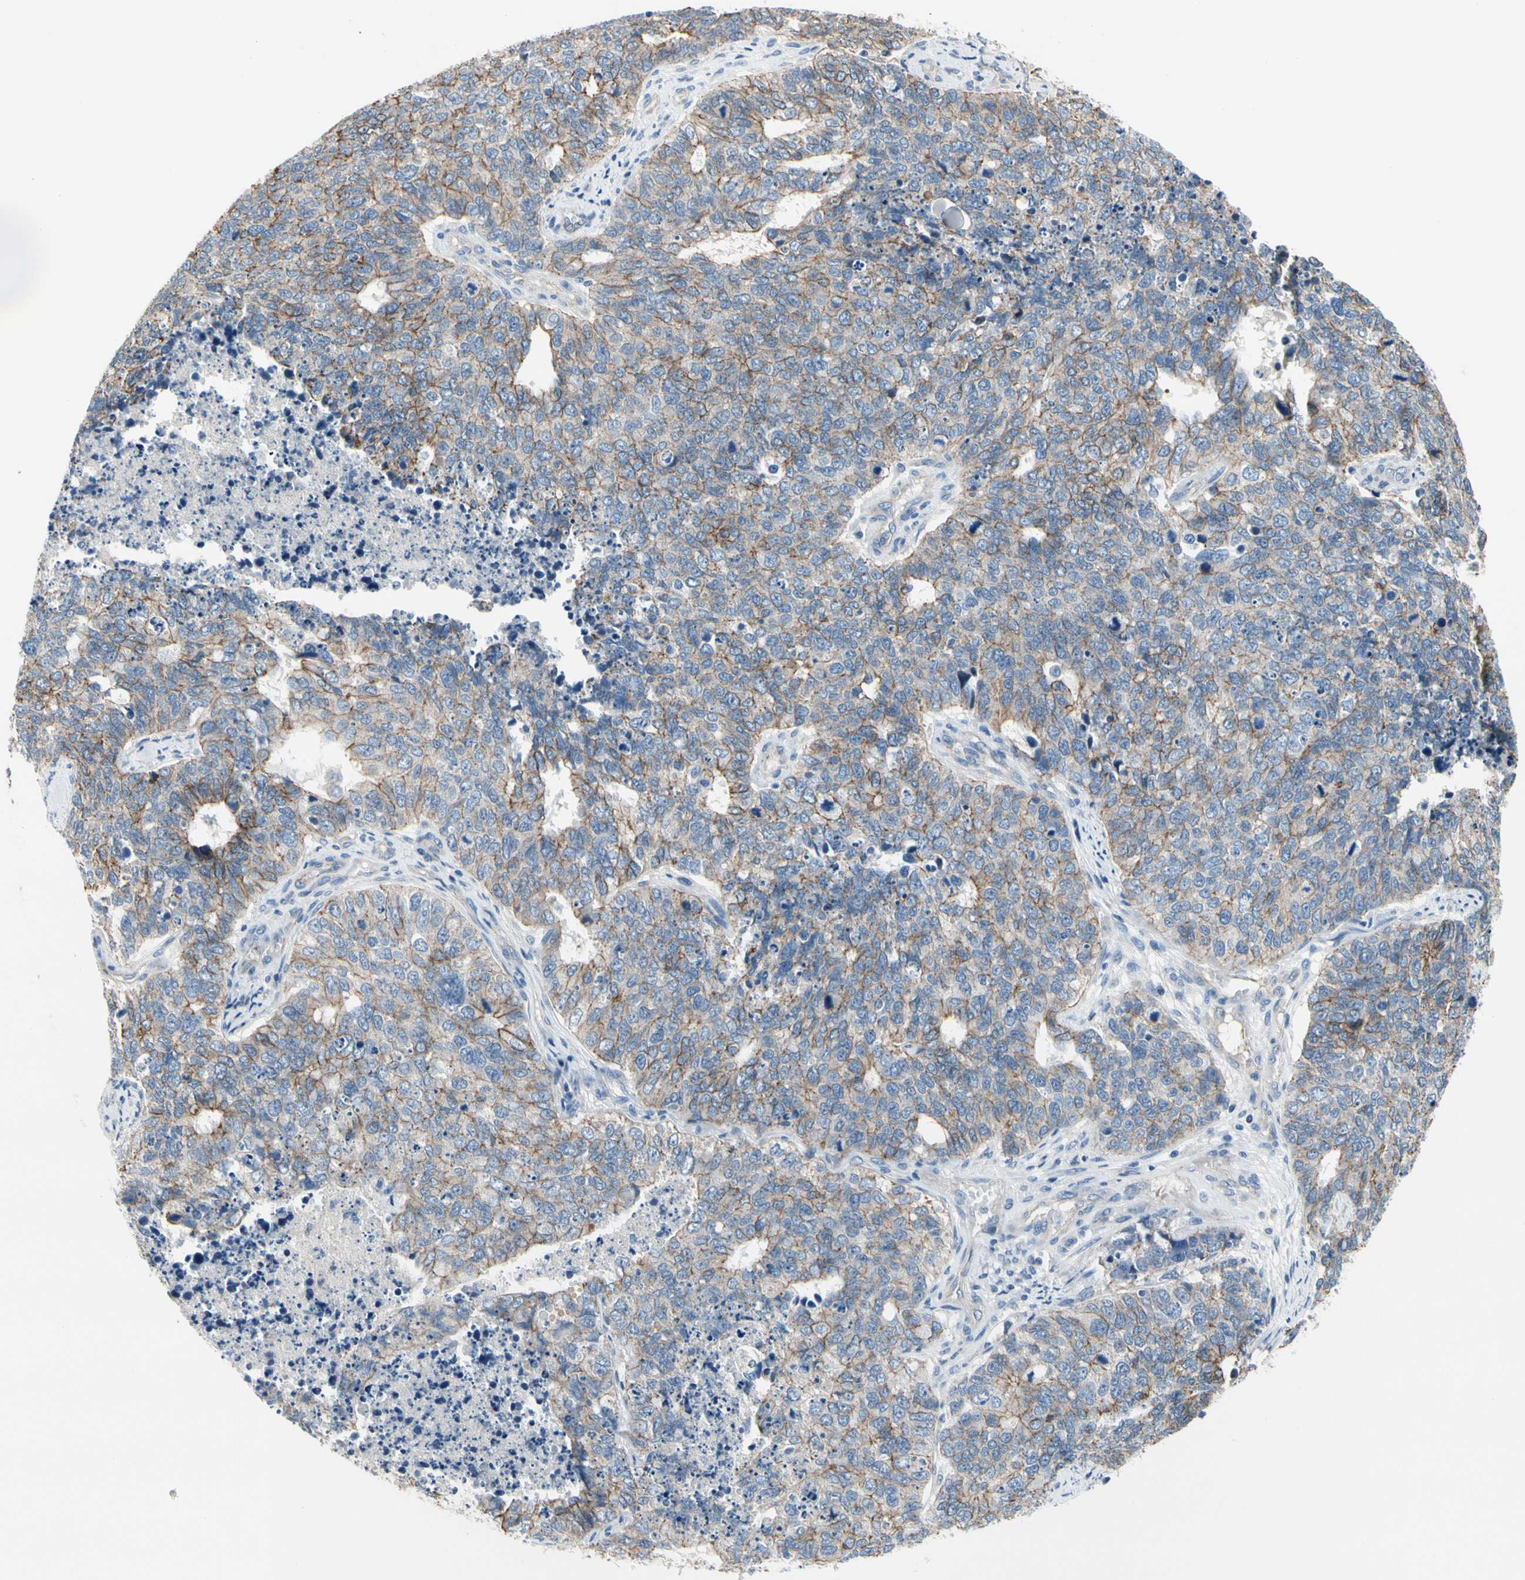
{"staining": {"intensity": "weak", "quantity": "25%-75%", "location": "cytoplasmic/membranous"}, "tissue": "cervical cancer", "cell_type": "Tumor cells", "image_type": "cancer", "snomed": [{"axis": "morphology", "description": "Squamous cell carcinoma, NOS"}, {"axis": "topography", "description": "Cervix"}], "caption": "Cervical squamous cell carcinoma was stained to show a protein in brown. There is low levels of weak cytoplasmic/membranous staining in about 25%-75% of tumor cells.", "gene": "LGR6", "patient": {"sex": "female", "age": 63}}